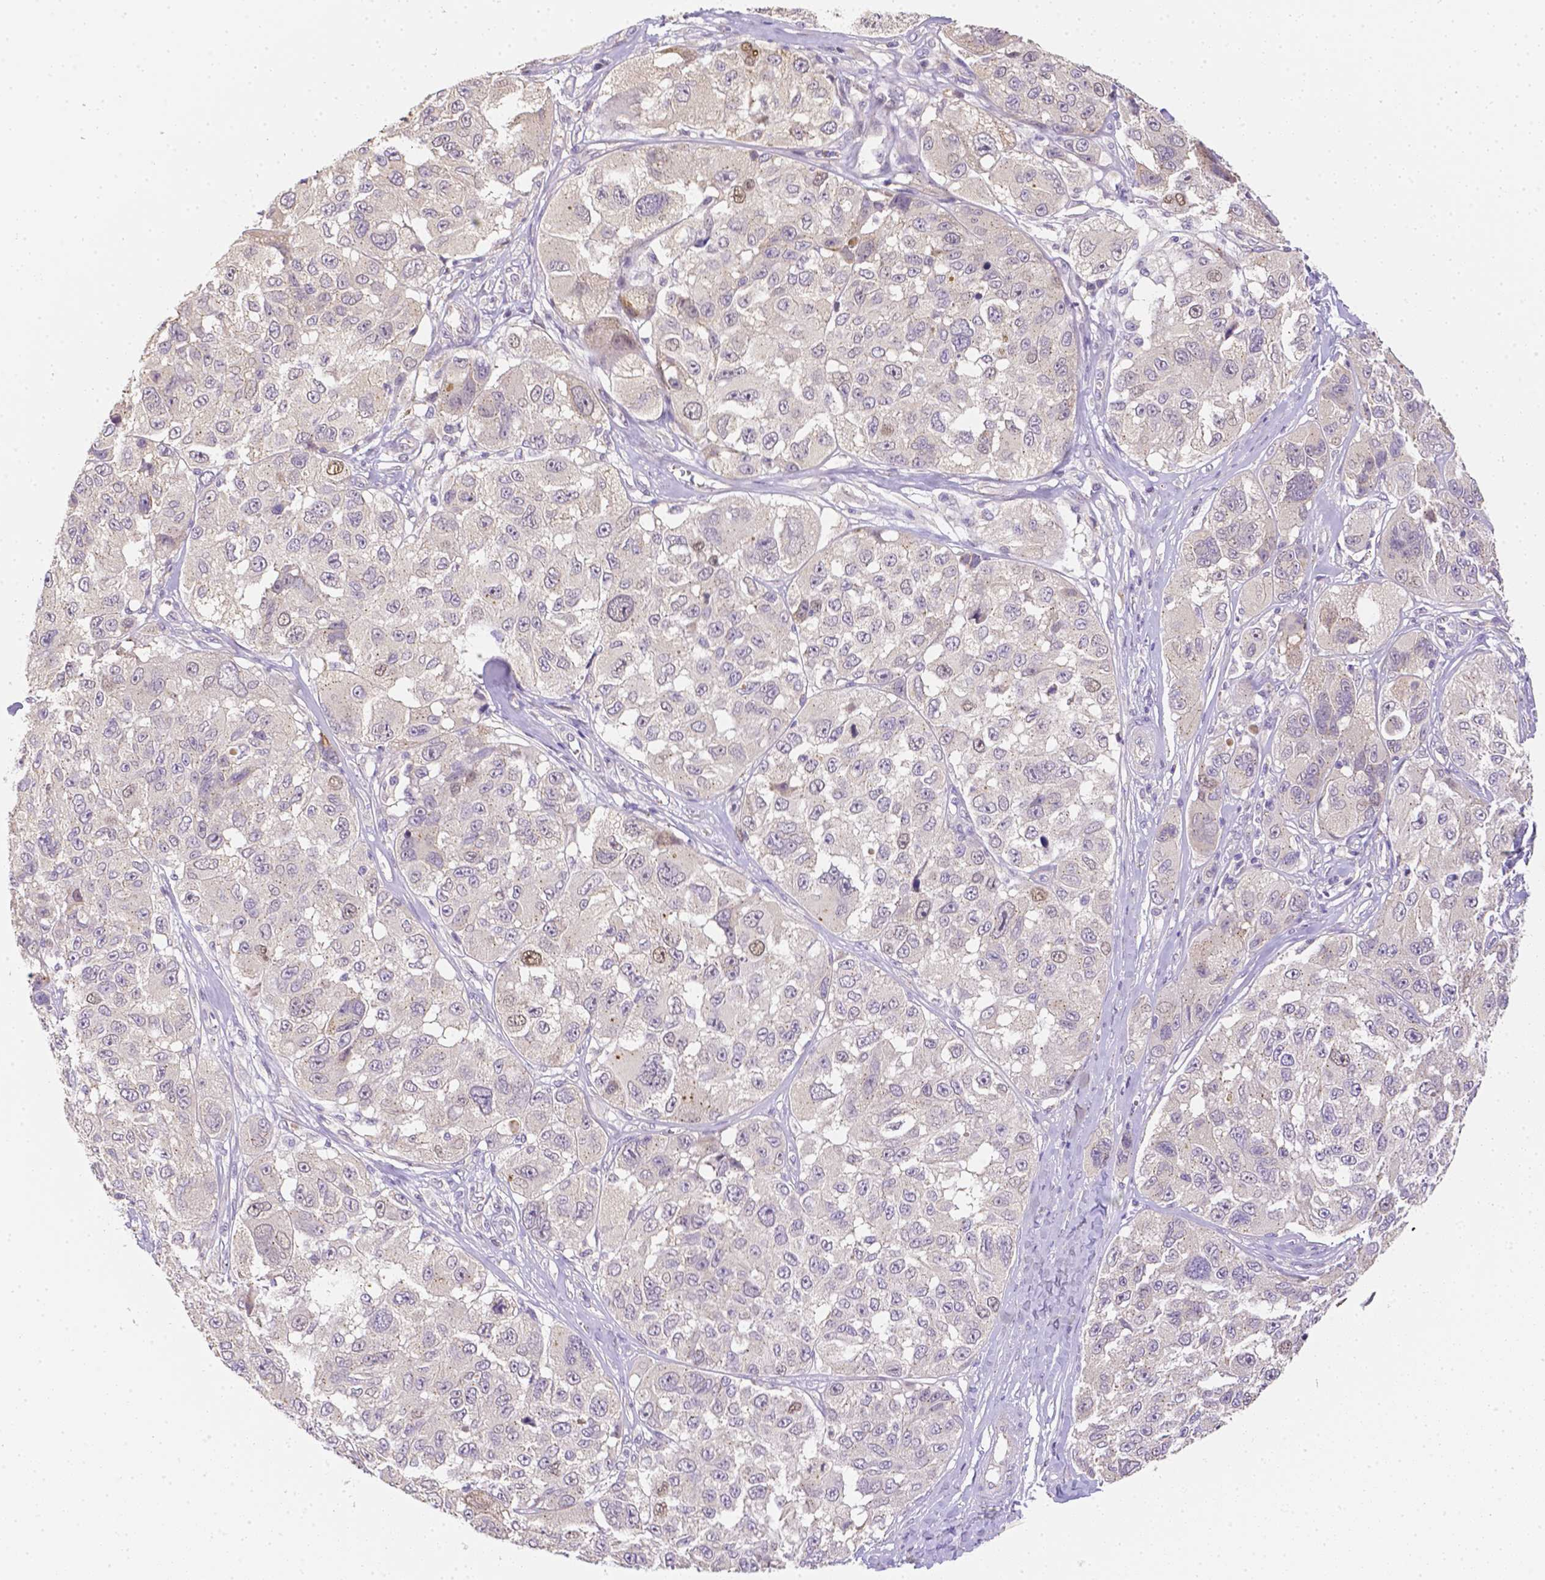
{"staining": {"intensity": "weak", "quantity": "<25%", "location": "nuclear"}, "tissue": "melanoma", "cell_type": "Tumor cells", "image_type": "cancer", "snomed": [{"axis": "morphology", "description": "Malignant melanoma, NOS"}, {"axis": "topography", "description": "Skin"}], "caption": "Tumor cells show no significant positivity in malignant melanoma.", "gene": "C10orf67", "patient": {"sex": "female", "age": 66}}